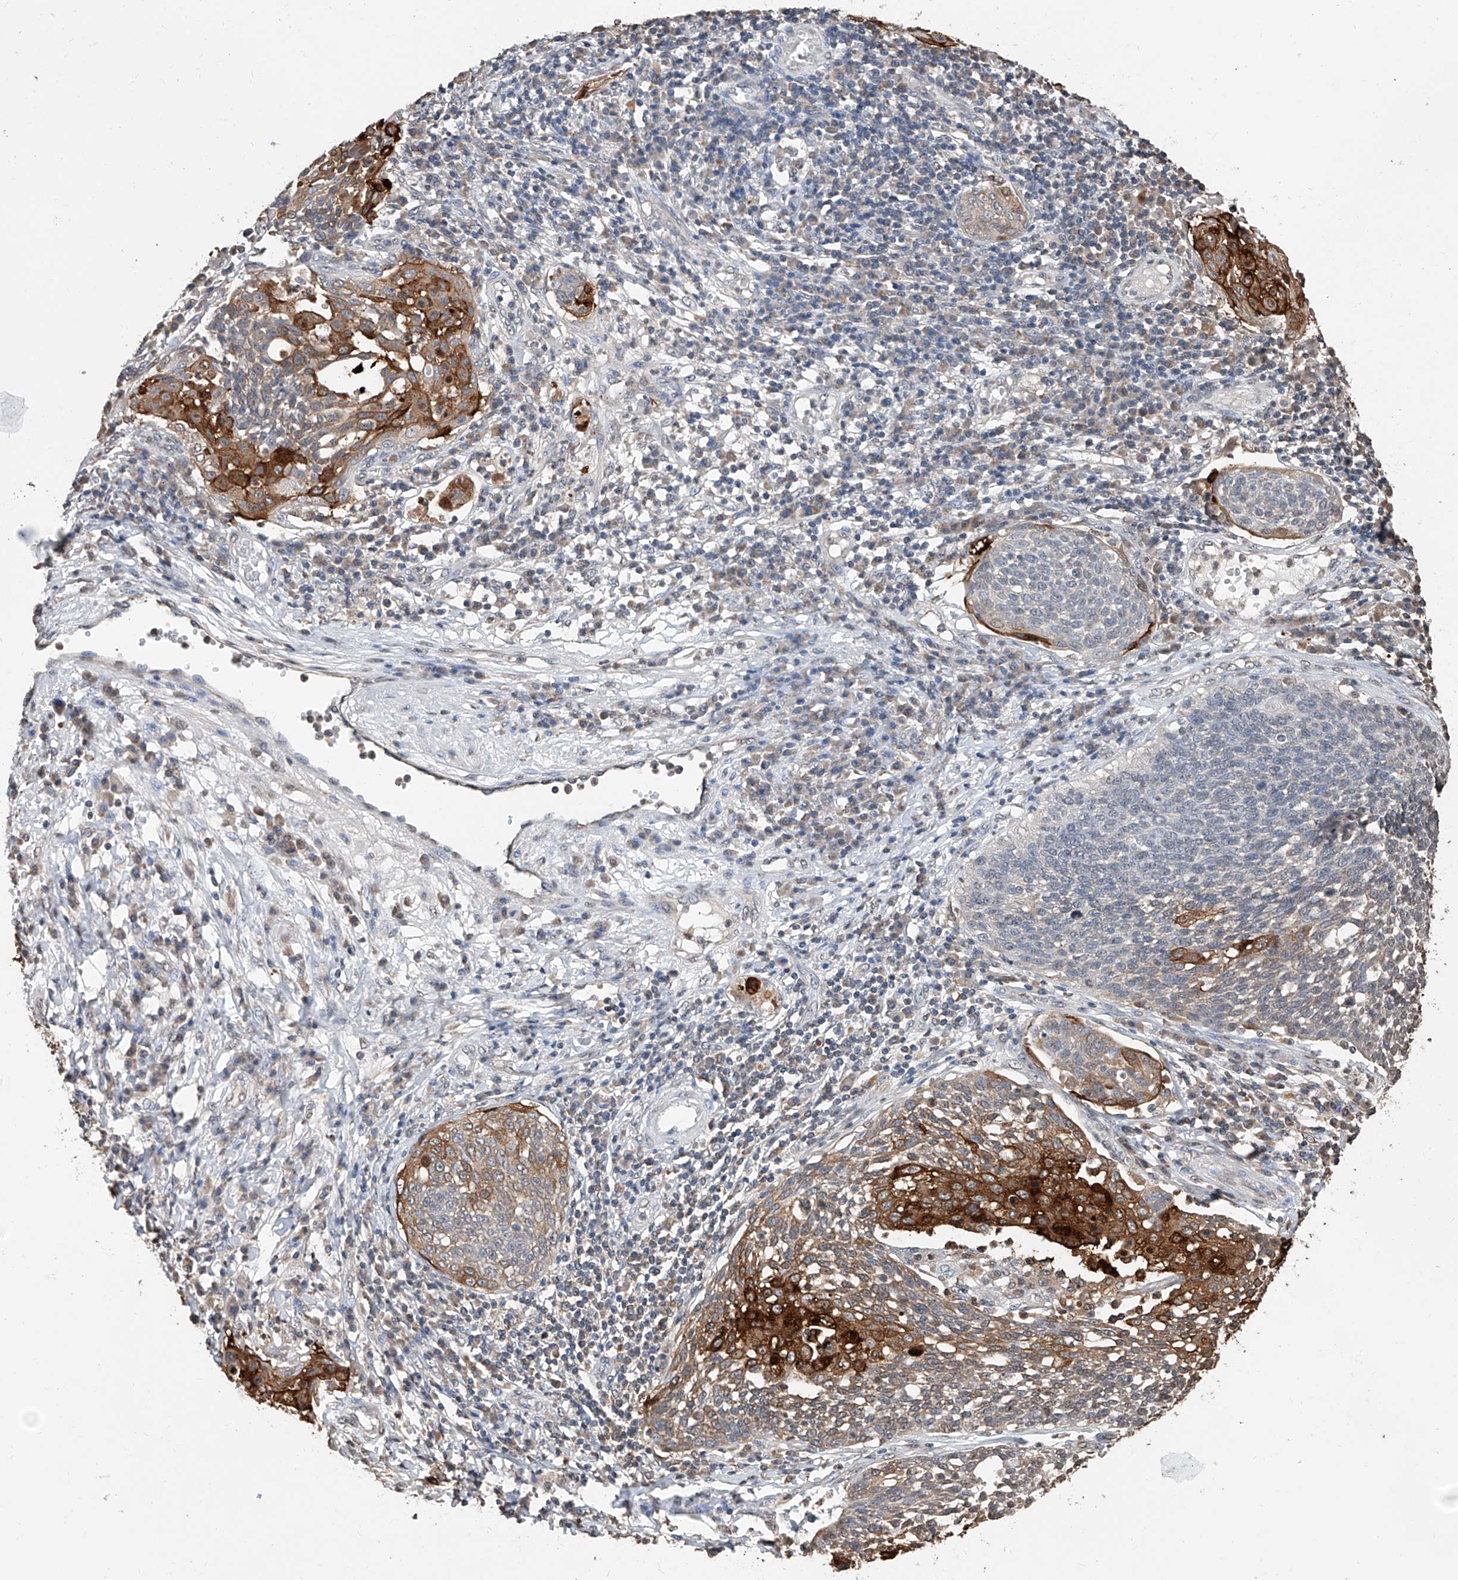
{"staining": {"intensity": "strong", "quantity": "<25%", "location": "cytoplasmic/membranous"}, "tissue": "cervical cancer", "cell_type": "Tumor cells", "image_type": "cancer", "snomed": [{"axis": "morphology", "description": "Squamous cell carcinoma, NOS"}, {"axis": "topography", "description": "Cervix"}], "caption": "Immunohistochemical staining of human squamous cell carcinoma (cervical) shows medium levels of strong cytoplasmic/membranous protein expression in approximately <25% of tumor cells. The staining was performed using DAB (3,3'-diaminobenzidine) to visualize the protein expression in brown, while the nuclei were stained in blue with hematoxylin (Magnification: 20x).", "gene": "RP9", "patient": {"sex": "female", "age": 34}}